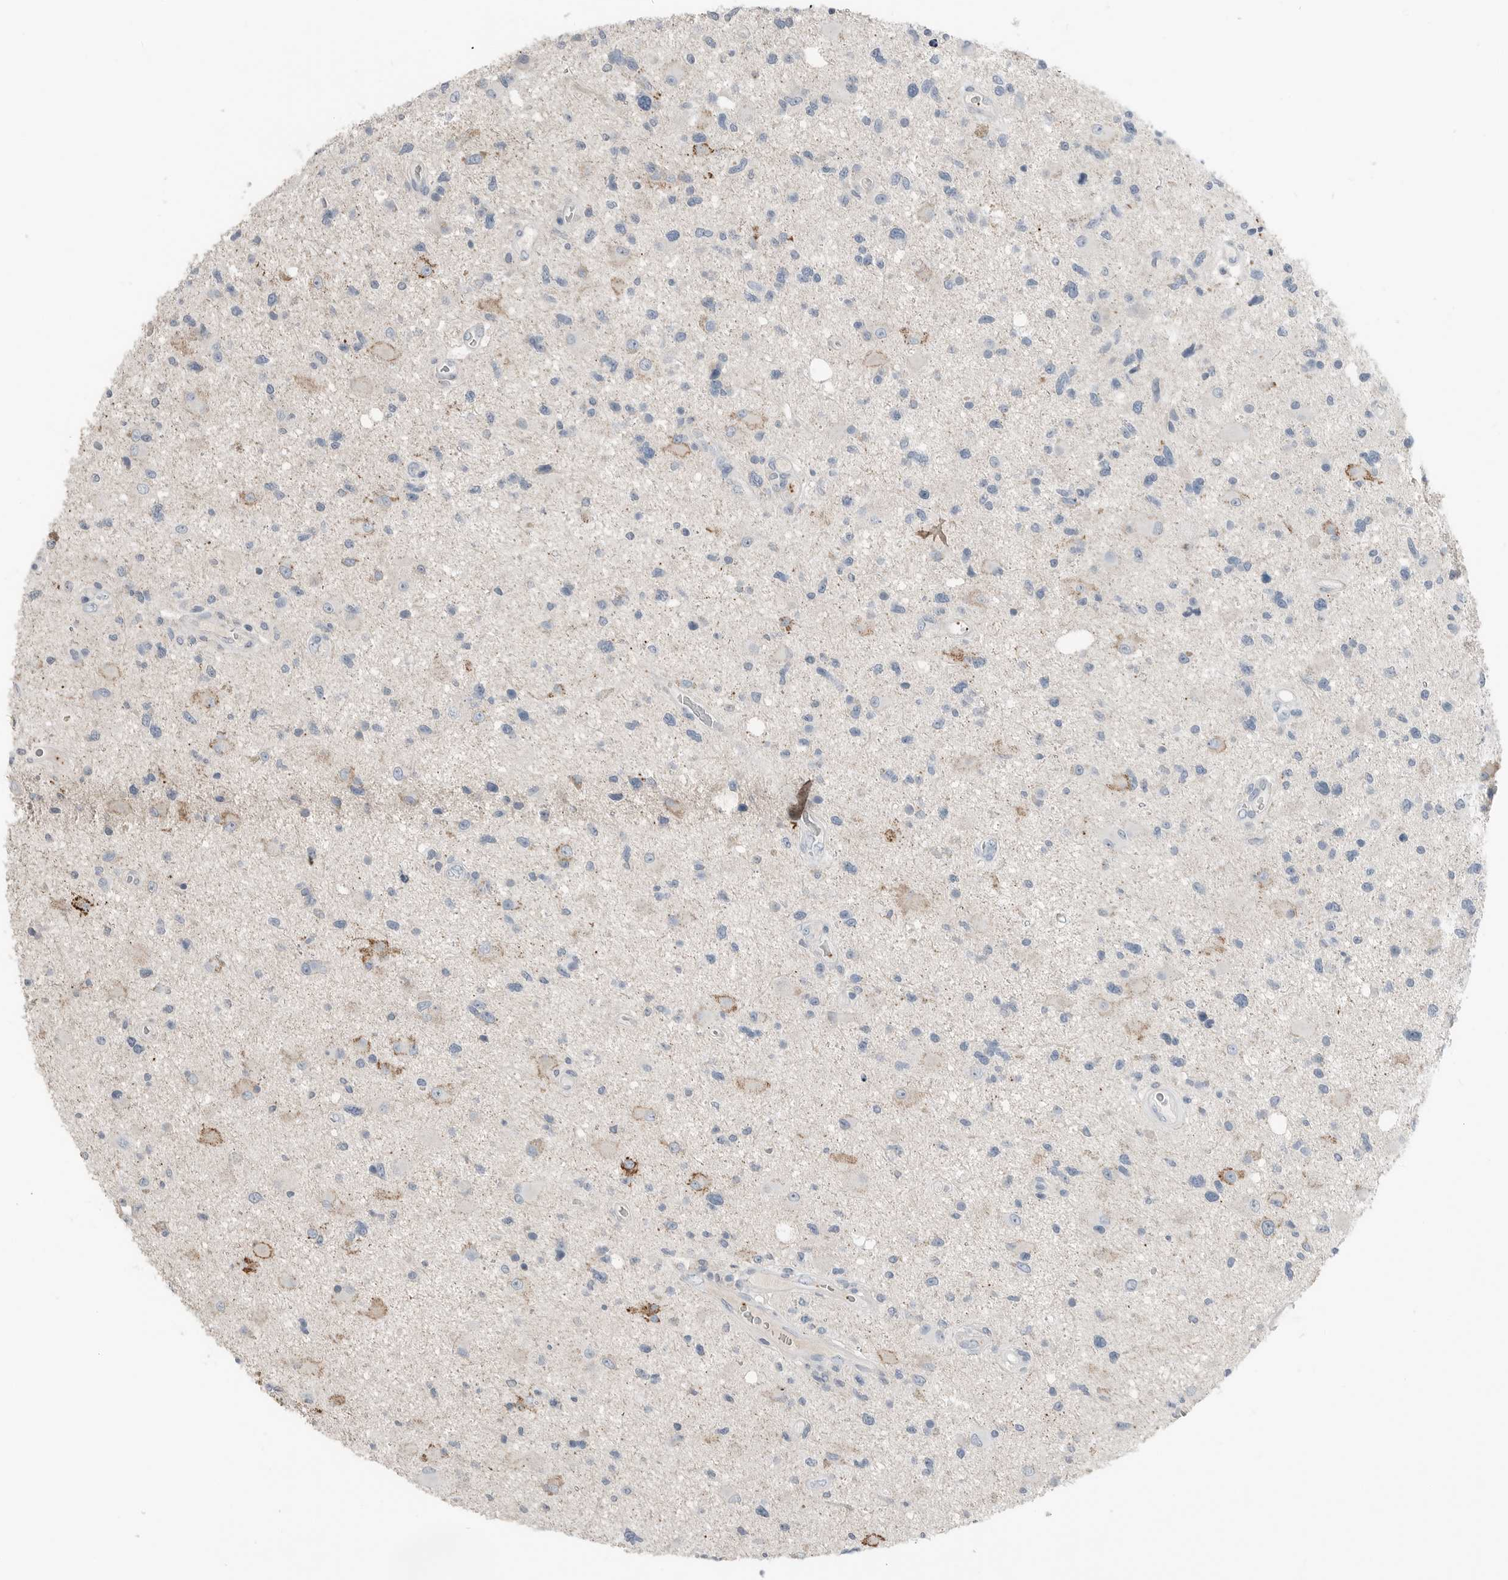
{"staining": {"intensity": "negative", "quantity": "none", "location": "none"}, "tissue": "glioma", "cell_type": "Tumor cells", "image_type": "cancer", "snomed": [{"axis": "morphology", "description": "Glioma, malignant, High grade"}, {"axis": "topography", "description": "Brain"}], "caption": "The photomicrograph reveals no staining of tumor cells in malignant glioma (high-grade).", "gene": "SERPINB7", "patient": {"sex": "male", "age": 33}}